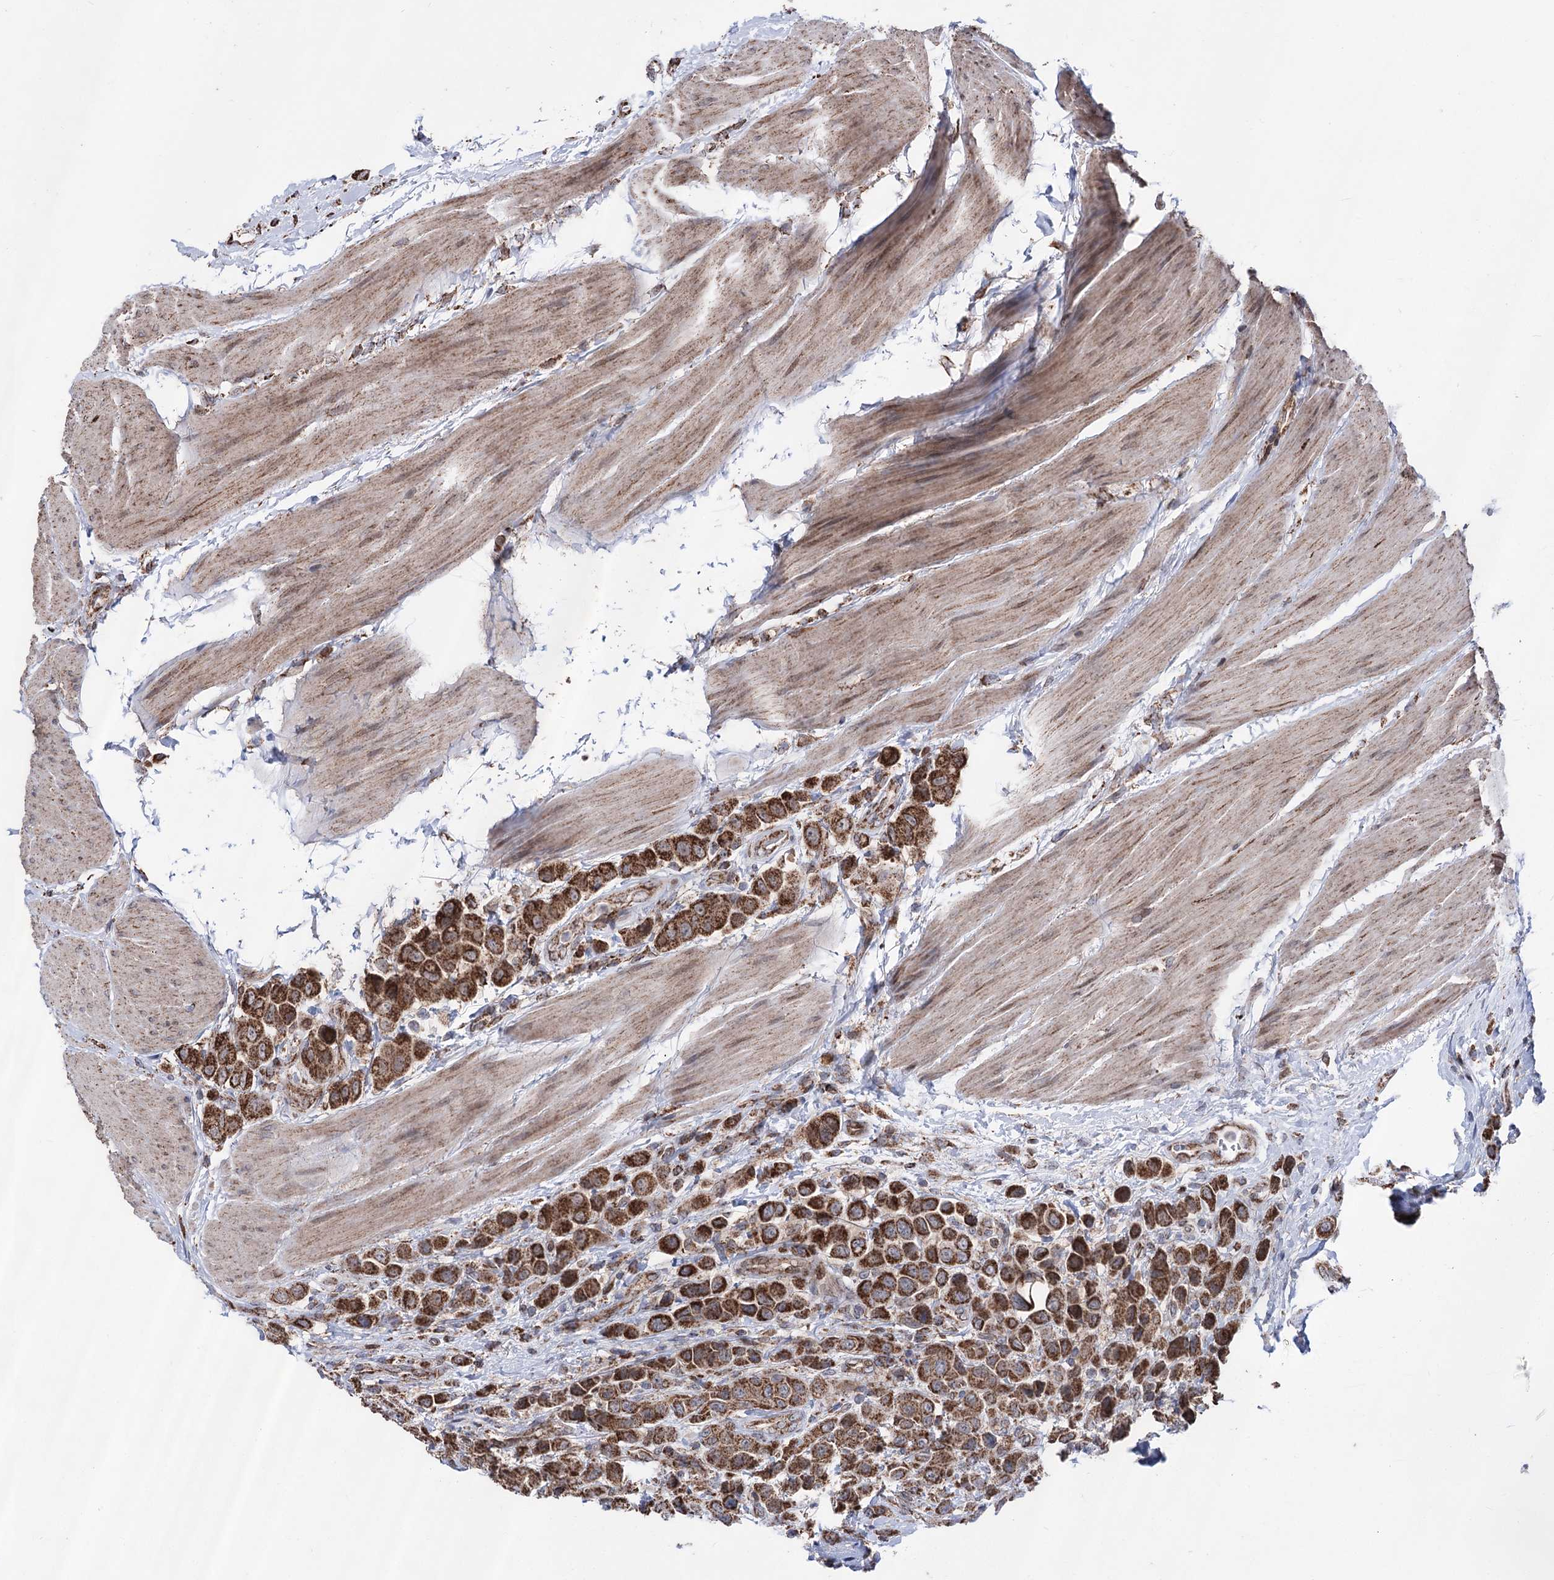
{"staining": {"intensity": "strong", "quantity": ">75%", "location": "cytoplasmic/membranous"}, "tissue": "urothelial cancer", "cell_type": "Tumor cells", "image_type": "cancer", "snomed": [{"axis": "morphology", "description": "Urothelial carcinoma, High grade"}, {"axis": "topography", "description": "Urinary bladder"}], "caption": "High-grade urothelial carcinoma stained with immunohistochemistry (IHC) exhibits strong cytoplasmic/membranous positivity in about >75% of tumor cells.", "gene": "CREB3L4", "patient": {"sex": "male", "age": 50}}